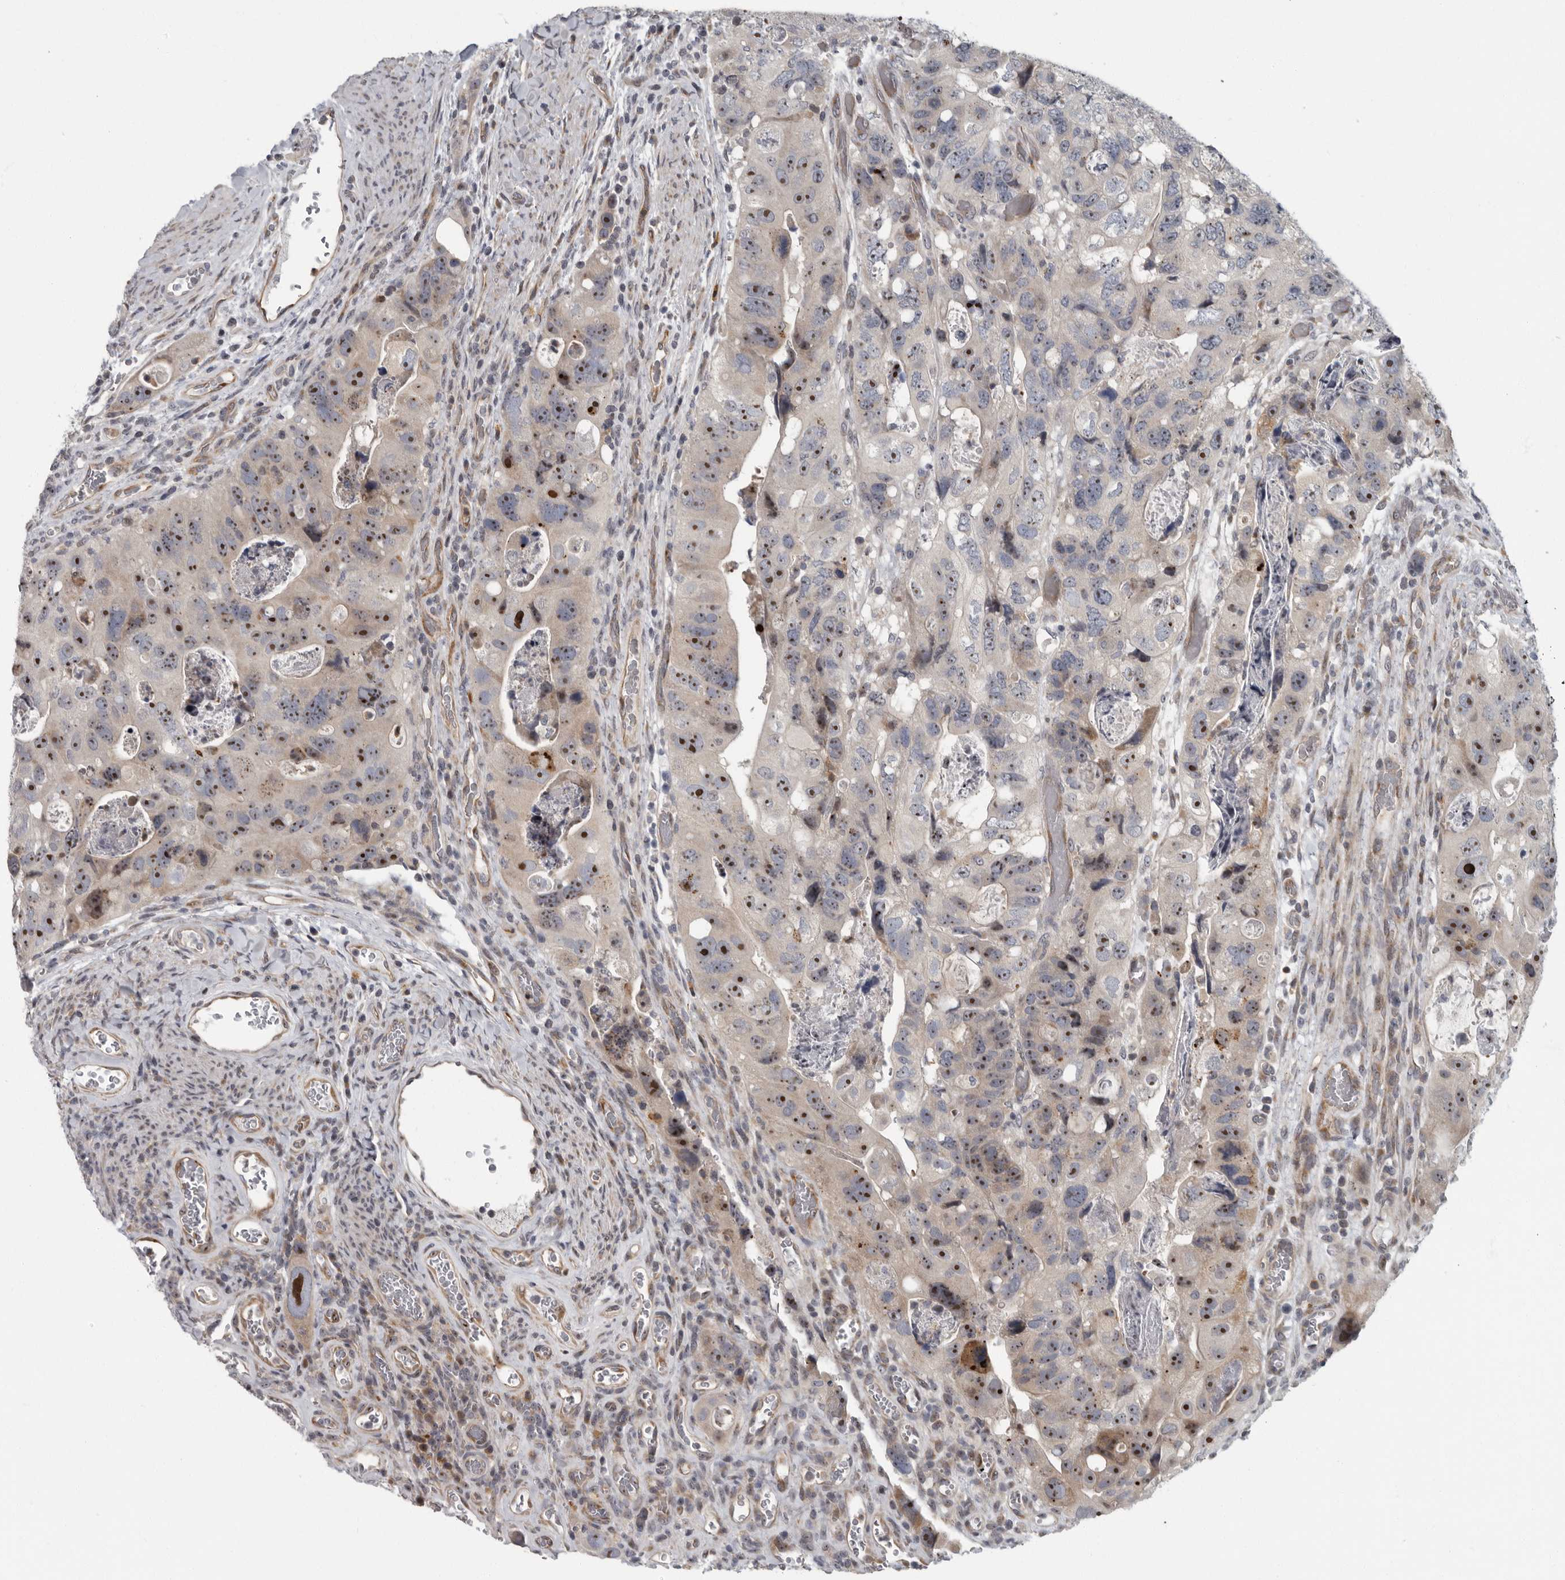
{"staining": {"intensity": "strong", "quantity": "25%-75%", "location": "nuclear"}, "tissue": "colorectal cancer", "cell_type": "Tumor cells", "image_type": "cancer", "snomed": [{"axis": "morphology", "description": "Adenocarcinoma, NOS"}, {"axis": "topography", "description": "Rectum"}], "caption": "Colorectal cancer (adenocarcinoma) stained with a protein marker displays strong staining in tumor cells.", "gene": "PDCD11", "patient": {"sex": "male", "age": 59}}